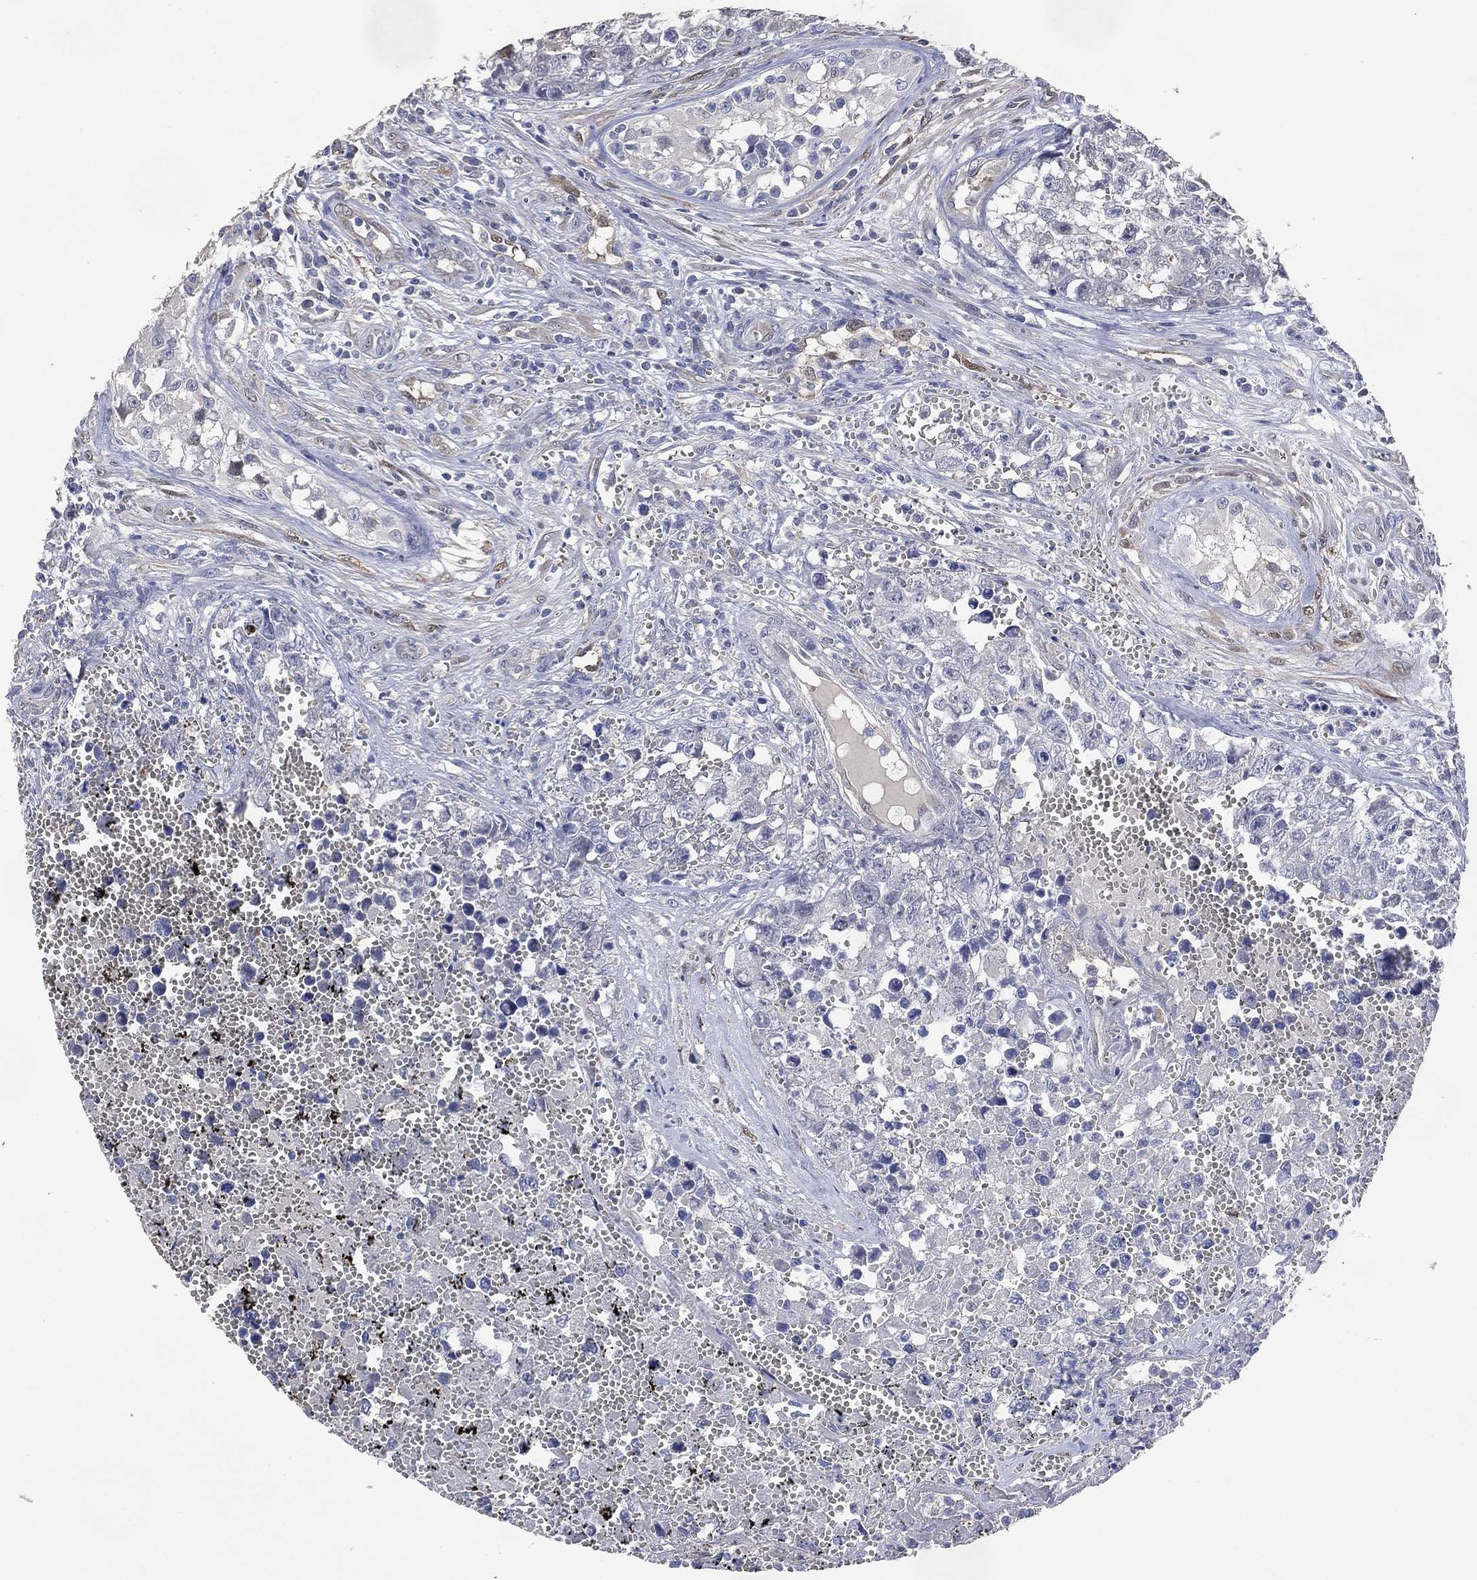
{"staining": {"intensity": "negative", "quantity": "none", "location": "none"}, "tissue": "testis cancer", "cell_type": "Tumor cells", "image_type": "cancer", "snomed": [{"axis": "morphology", "description": "Seminoma, NOS"}, {"axis": "morphology", "description": "Carcinoma, Embryonal, NOS"}, {"axis": "topography", "description": "Testis"}], "caption": "DAB (3,3'-diaminobenzidine) immunohistochemical staining of testis cancer shows no significant staining in tumor cells.", "gene": "AK1", "patient": {"sex": "male", "age": 22}}